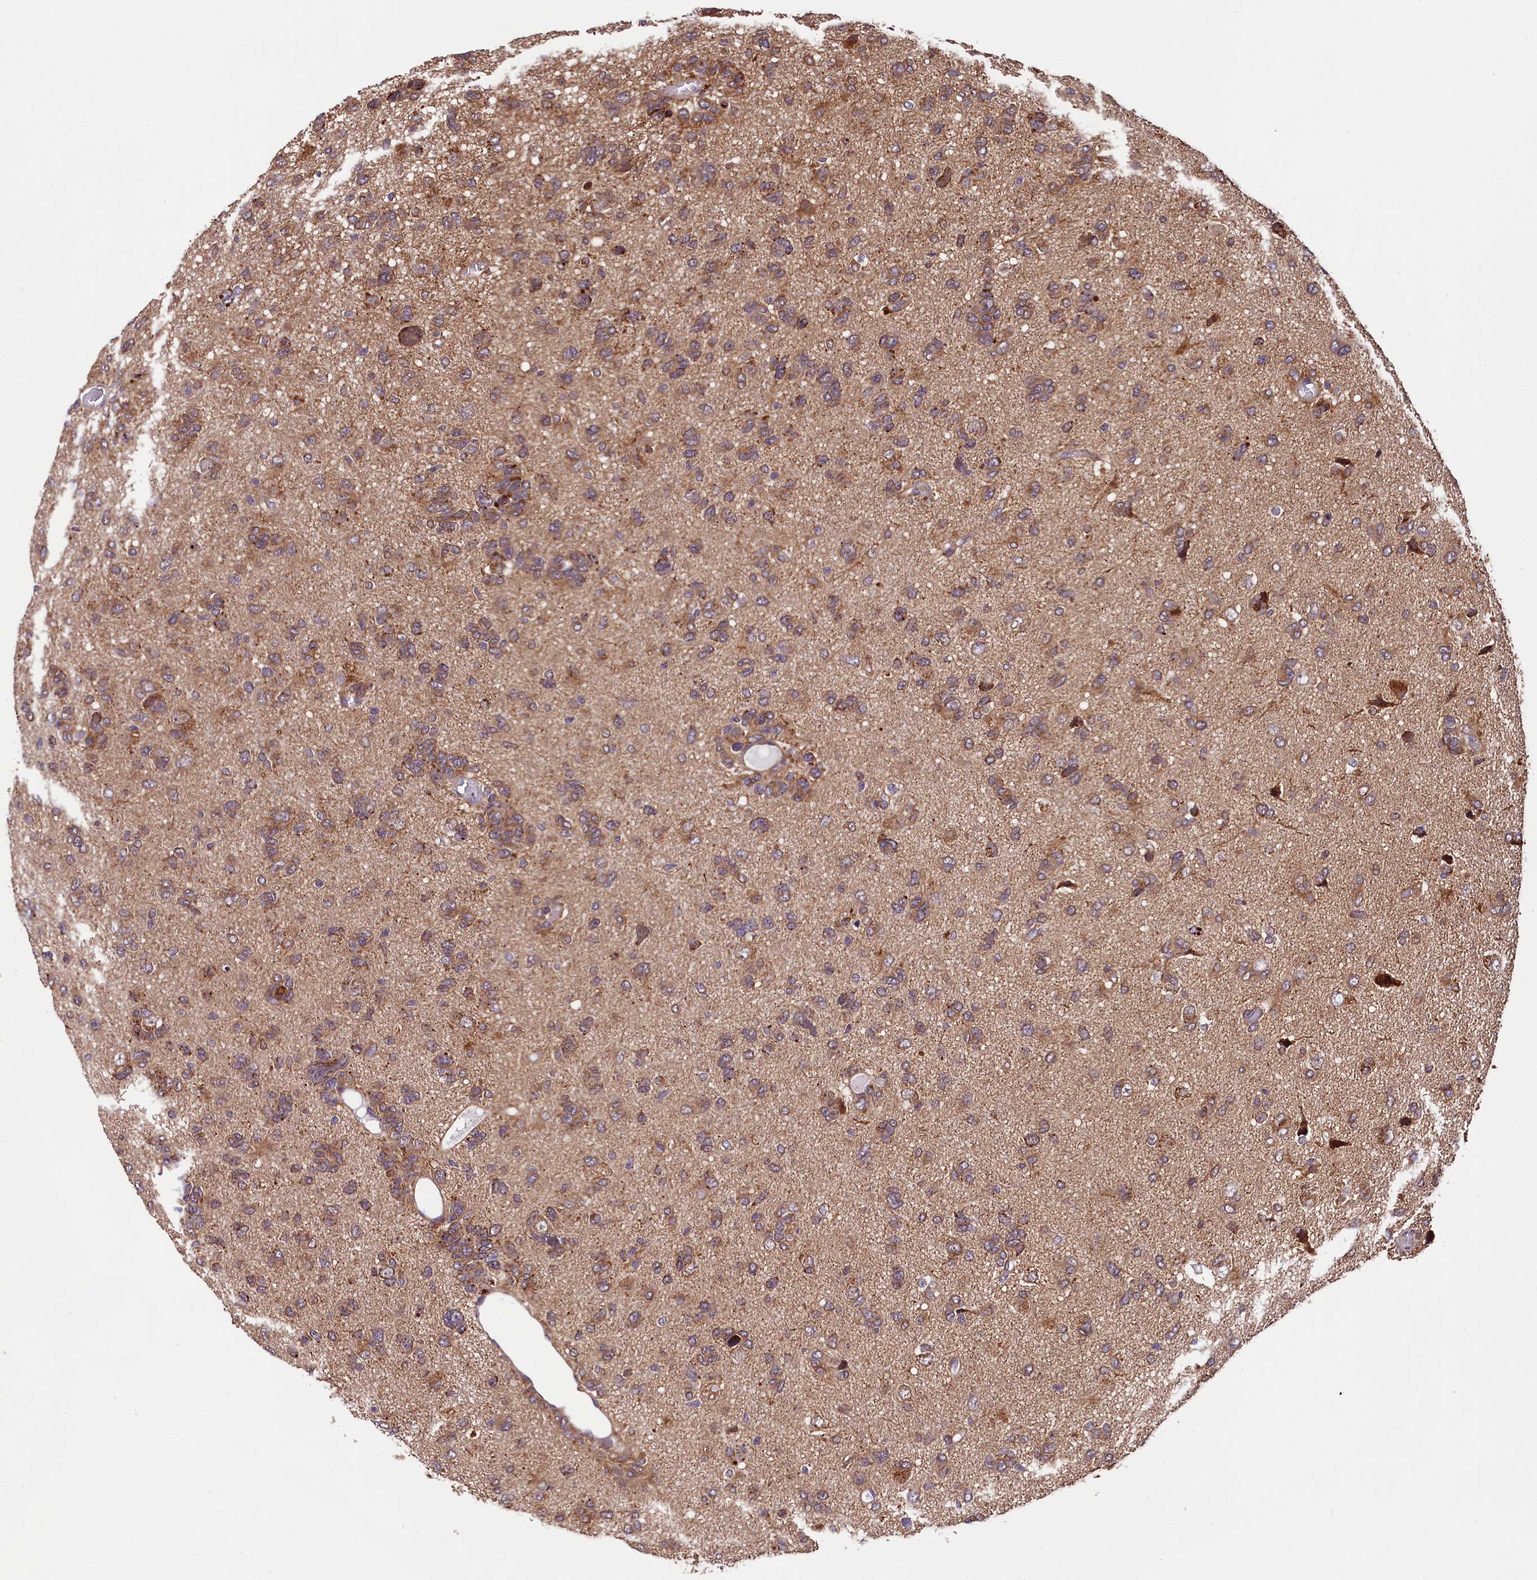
{"staining": {"intensity": "moderate", "quantity": "25%-75%", "location": "cytoplasmic/membranous"}, "tissue": "glioma", "cell_type": "Tumor cells", "image_type": "cancer", "snomed": [{"axis": "morphology", "description": "Glioma, malignant, High grade"}, {"axis": "topography", "description": "Brain"}], "caption": "IHC image of human glioma stained for a protein (brown), which displays medium levels of moderate cytoplasmic/membranous staining in about 25%-75% of tumor cells.", "gene": "DOHH", "patient": {"sex": "female", "age": 59}}